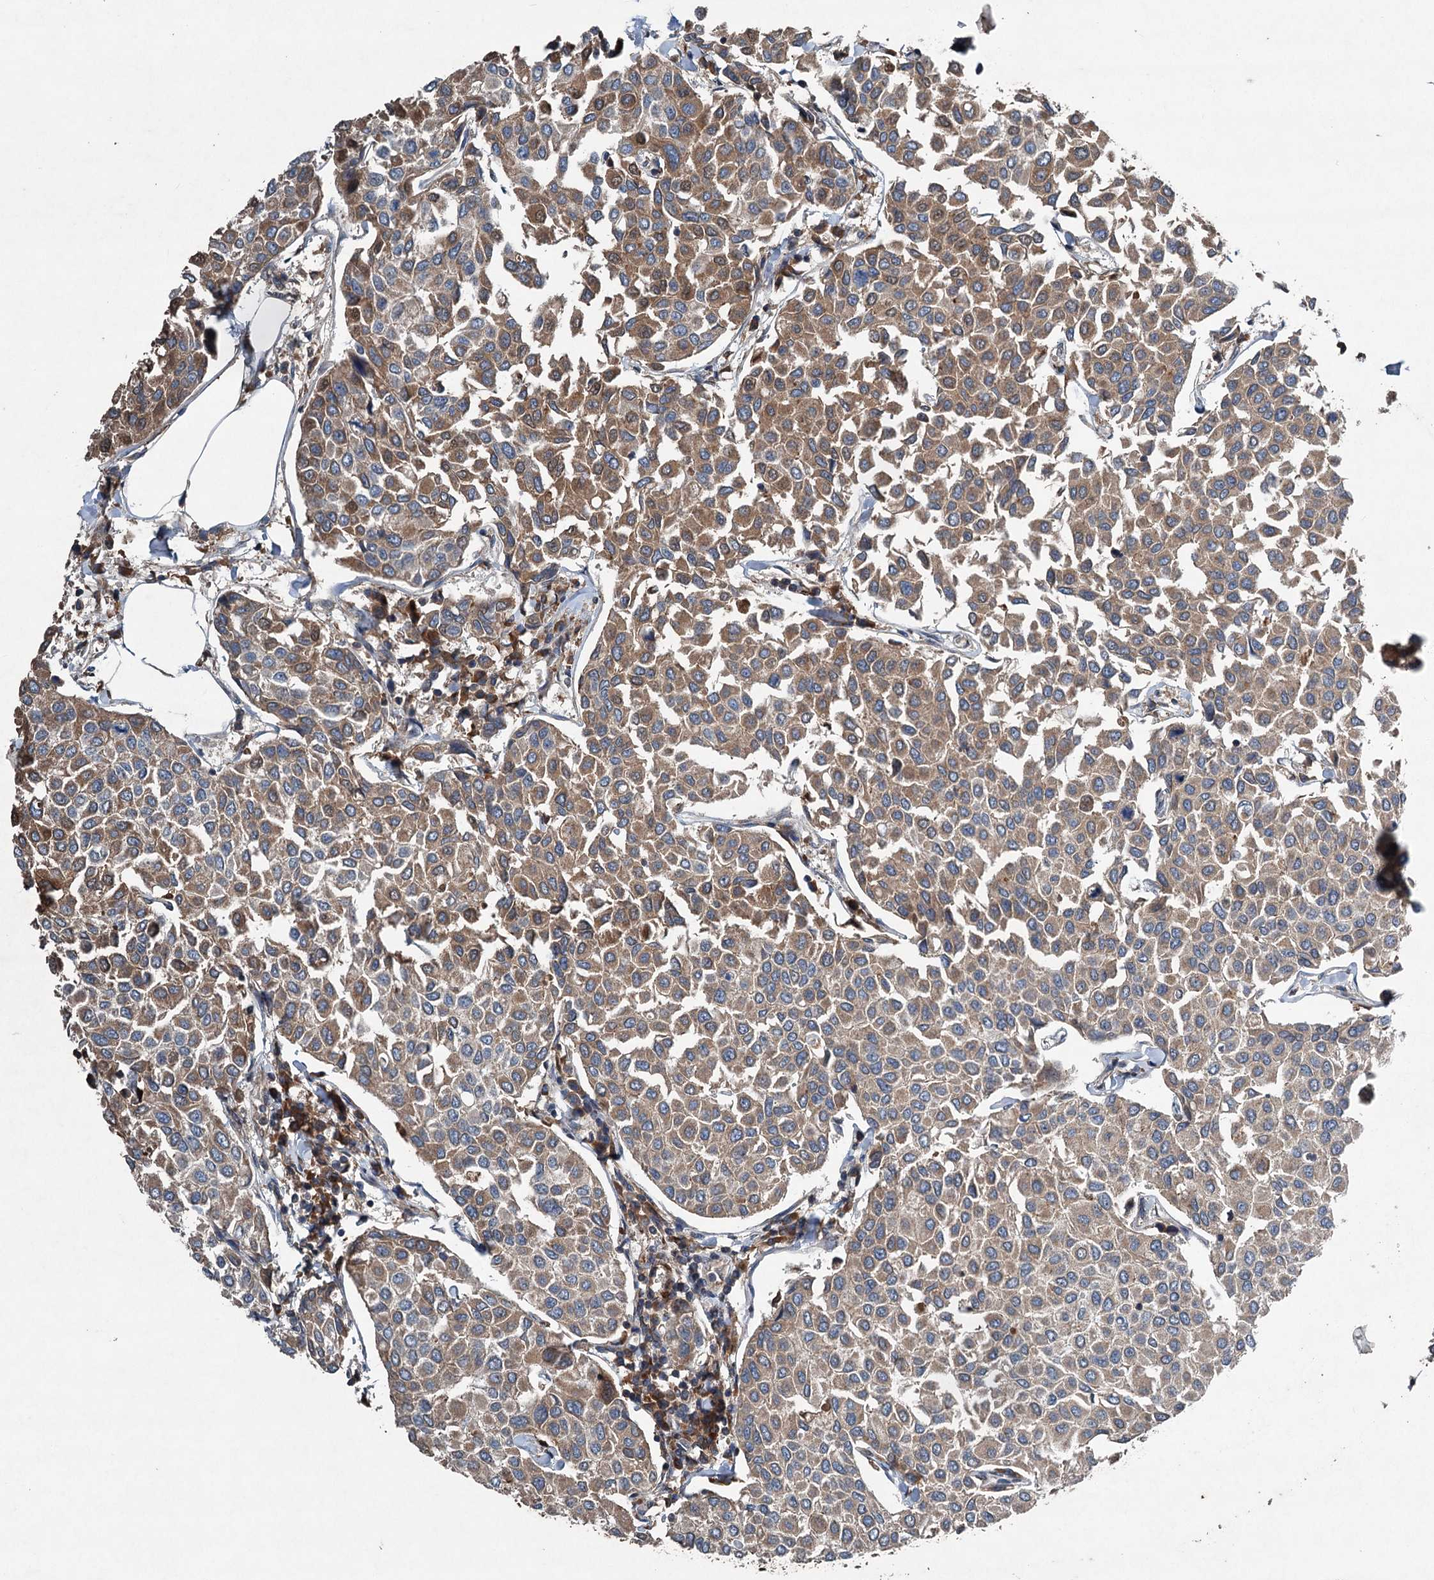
{"staining": {"intensity": "moderate", "quantity": "25%-75%", "location": "cytoplasmic/membranous"}, "tissue": "breast cancer", "cell_type": "Tumor cells", "image_type": "cancer", "snomed": [{"axis": "morphology", "description": "Duct carcinoma"}, {"axis": "topography", "description": "Breast"}], "caption": "Invasive ductal carcinoma (breast) stained with a protein marker displays moderate staining in tumor cells.", "gene": "TAPBPL", "patient": {"sex": "female", "age": 55}}